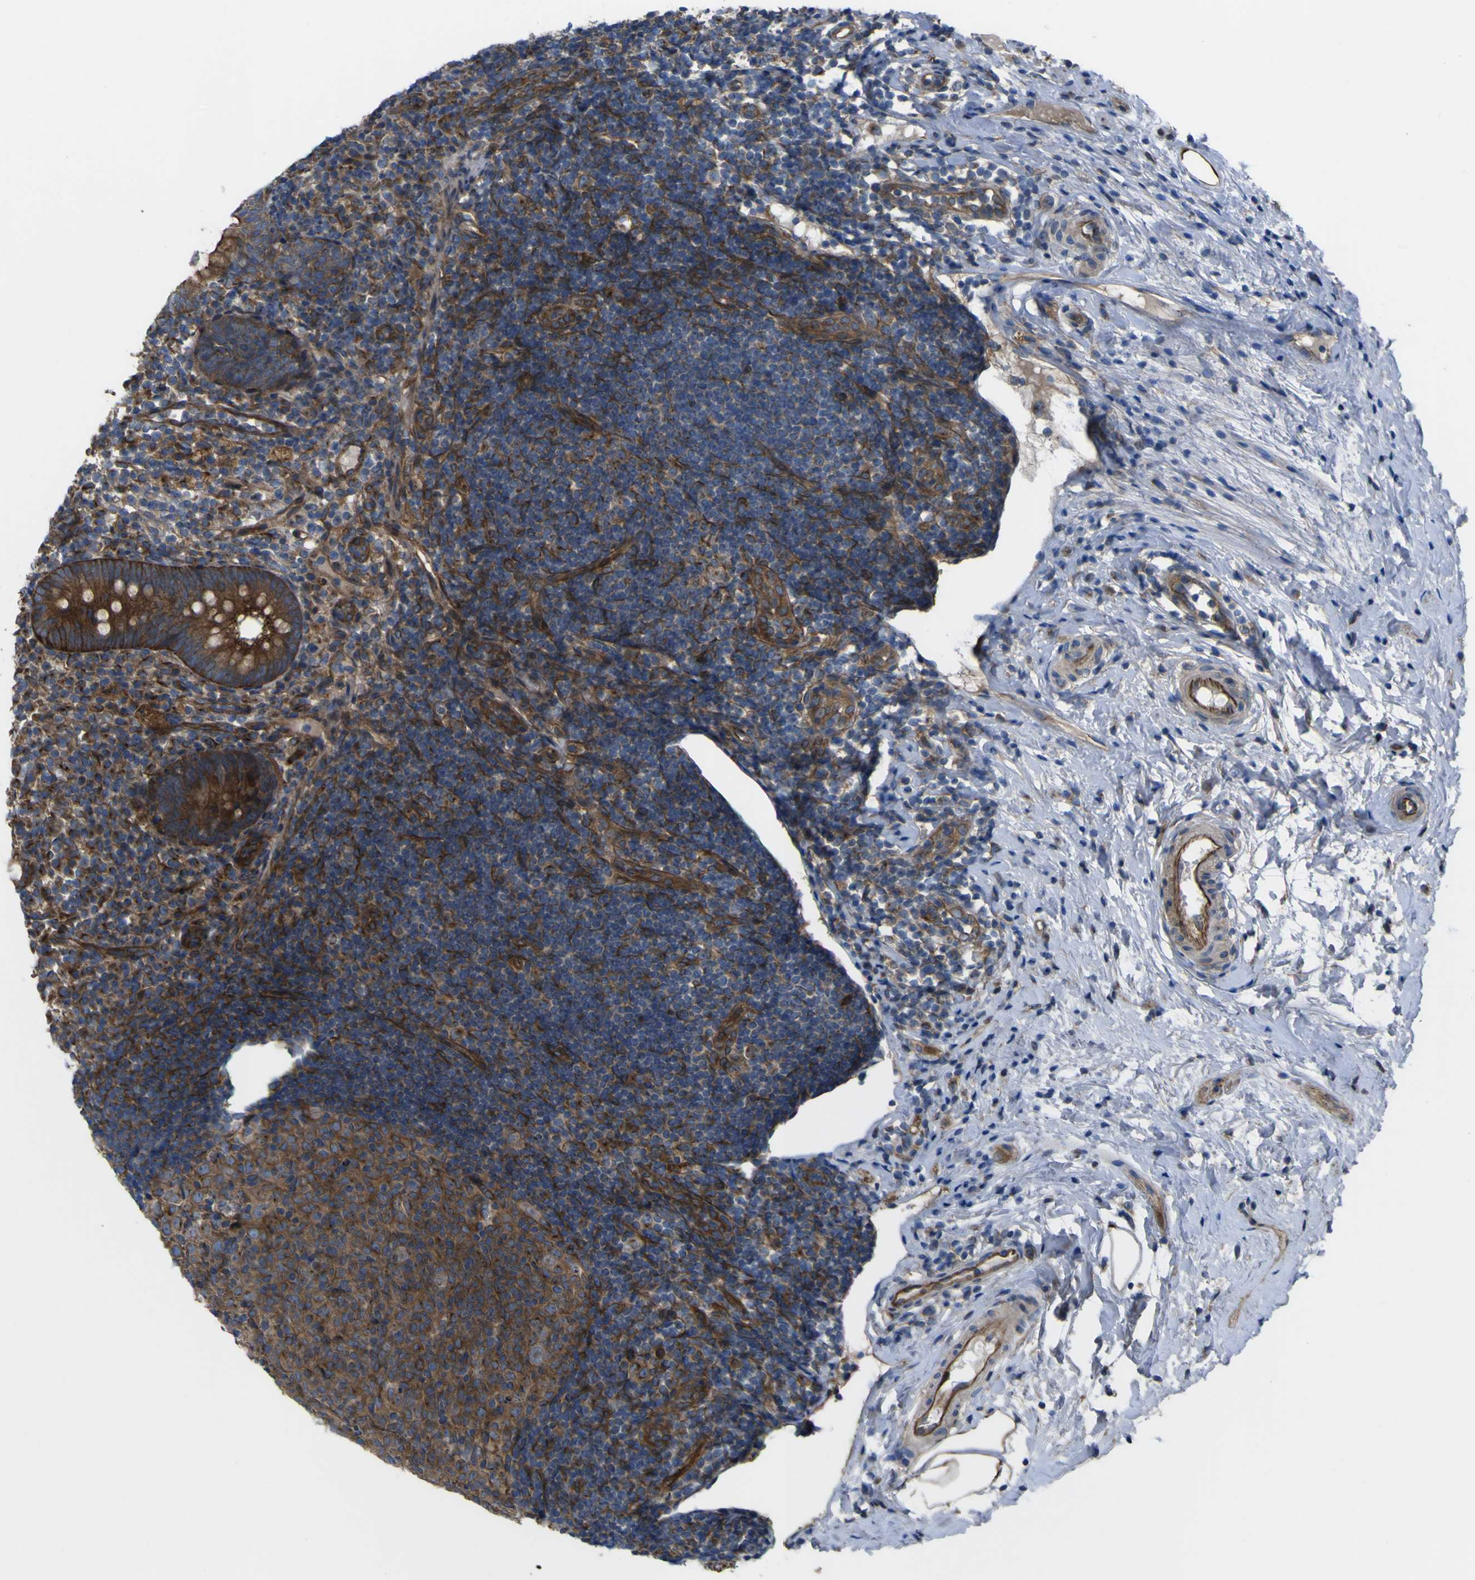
{"staining": {"intensity": "strong", "quantity": ">75%", "location": "cytoplasmic/membranous"}, "tissue": "appendix", "cell_type": "Glandular cells", "image_type": "normal", "snomed": [{"axis": "morphology", "description": "Normal tissue, NOS"}, {"axis": "topography", "description": "Appendix"}], "caption": "Immunohistochemical staining of unremarkable appendix demonstrates strong cytoplasmic/membranous protein positivity in approximately >75% of glandular cells.", "gene": "FBXO30", "patient": {"sex": "female", "age": 20}}